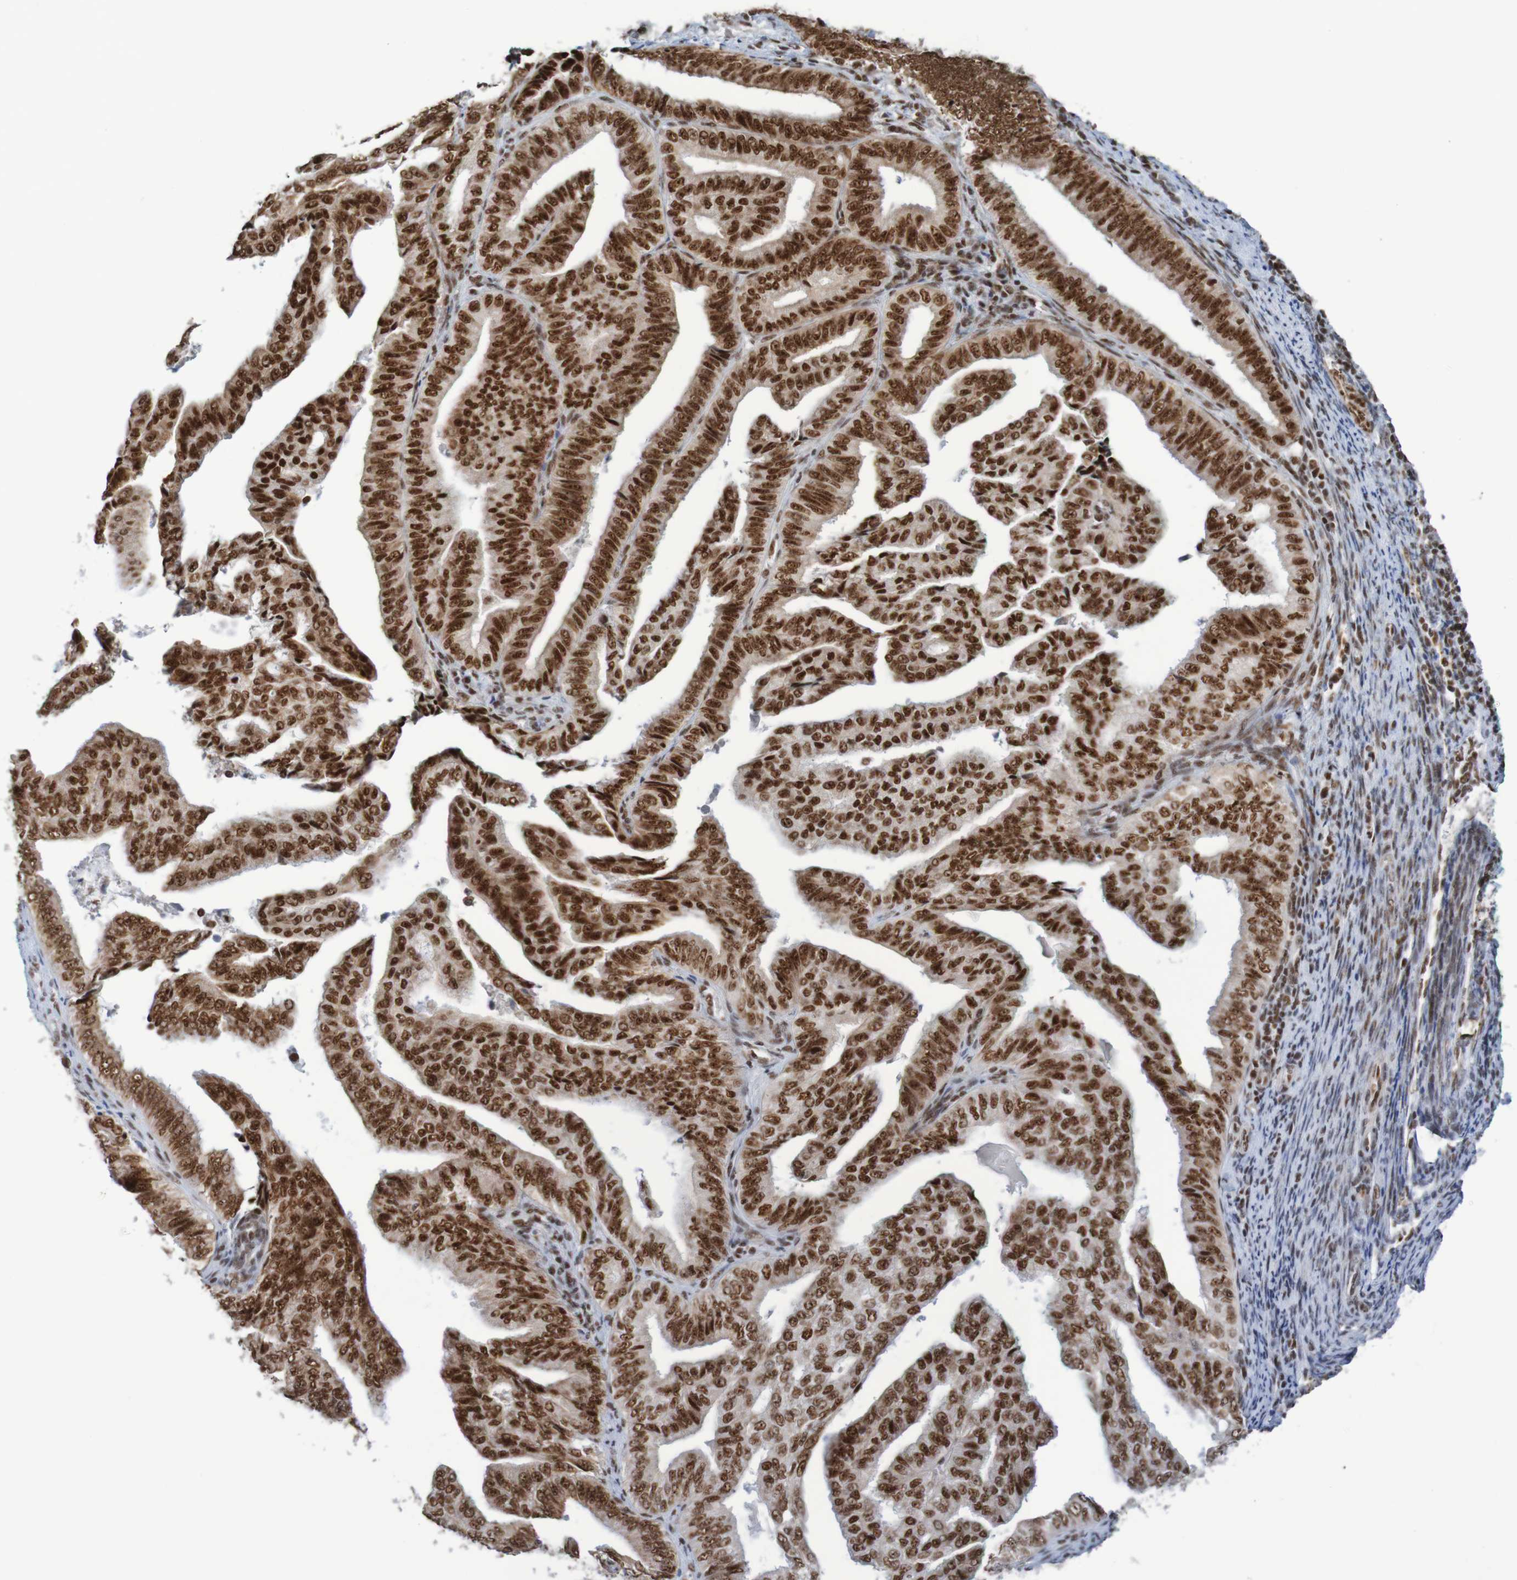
{"staining": {"intensity": "strong", "quantity": ">75%", "location": "nuclear"}, "tissue": "endometrial cancer", "cell_type": "Tumor cells", "image_type": "cancer", "snomed": [{"axis": "morphology", "description": "Adenocarcinoma, NOS"}, {"axis": "topography", "description": "Endometrium"}], "caption": "Strong nuclear protein staining is appreciated in approximately >75% of tumor cells in adenocarcinoma (endometrial).", "gene": "THRAP3", "patient": {"sex": "female", "age": 58}}